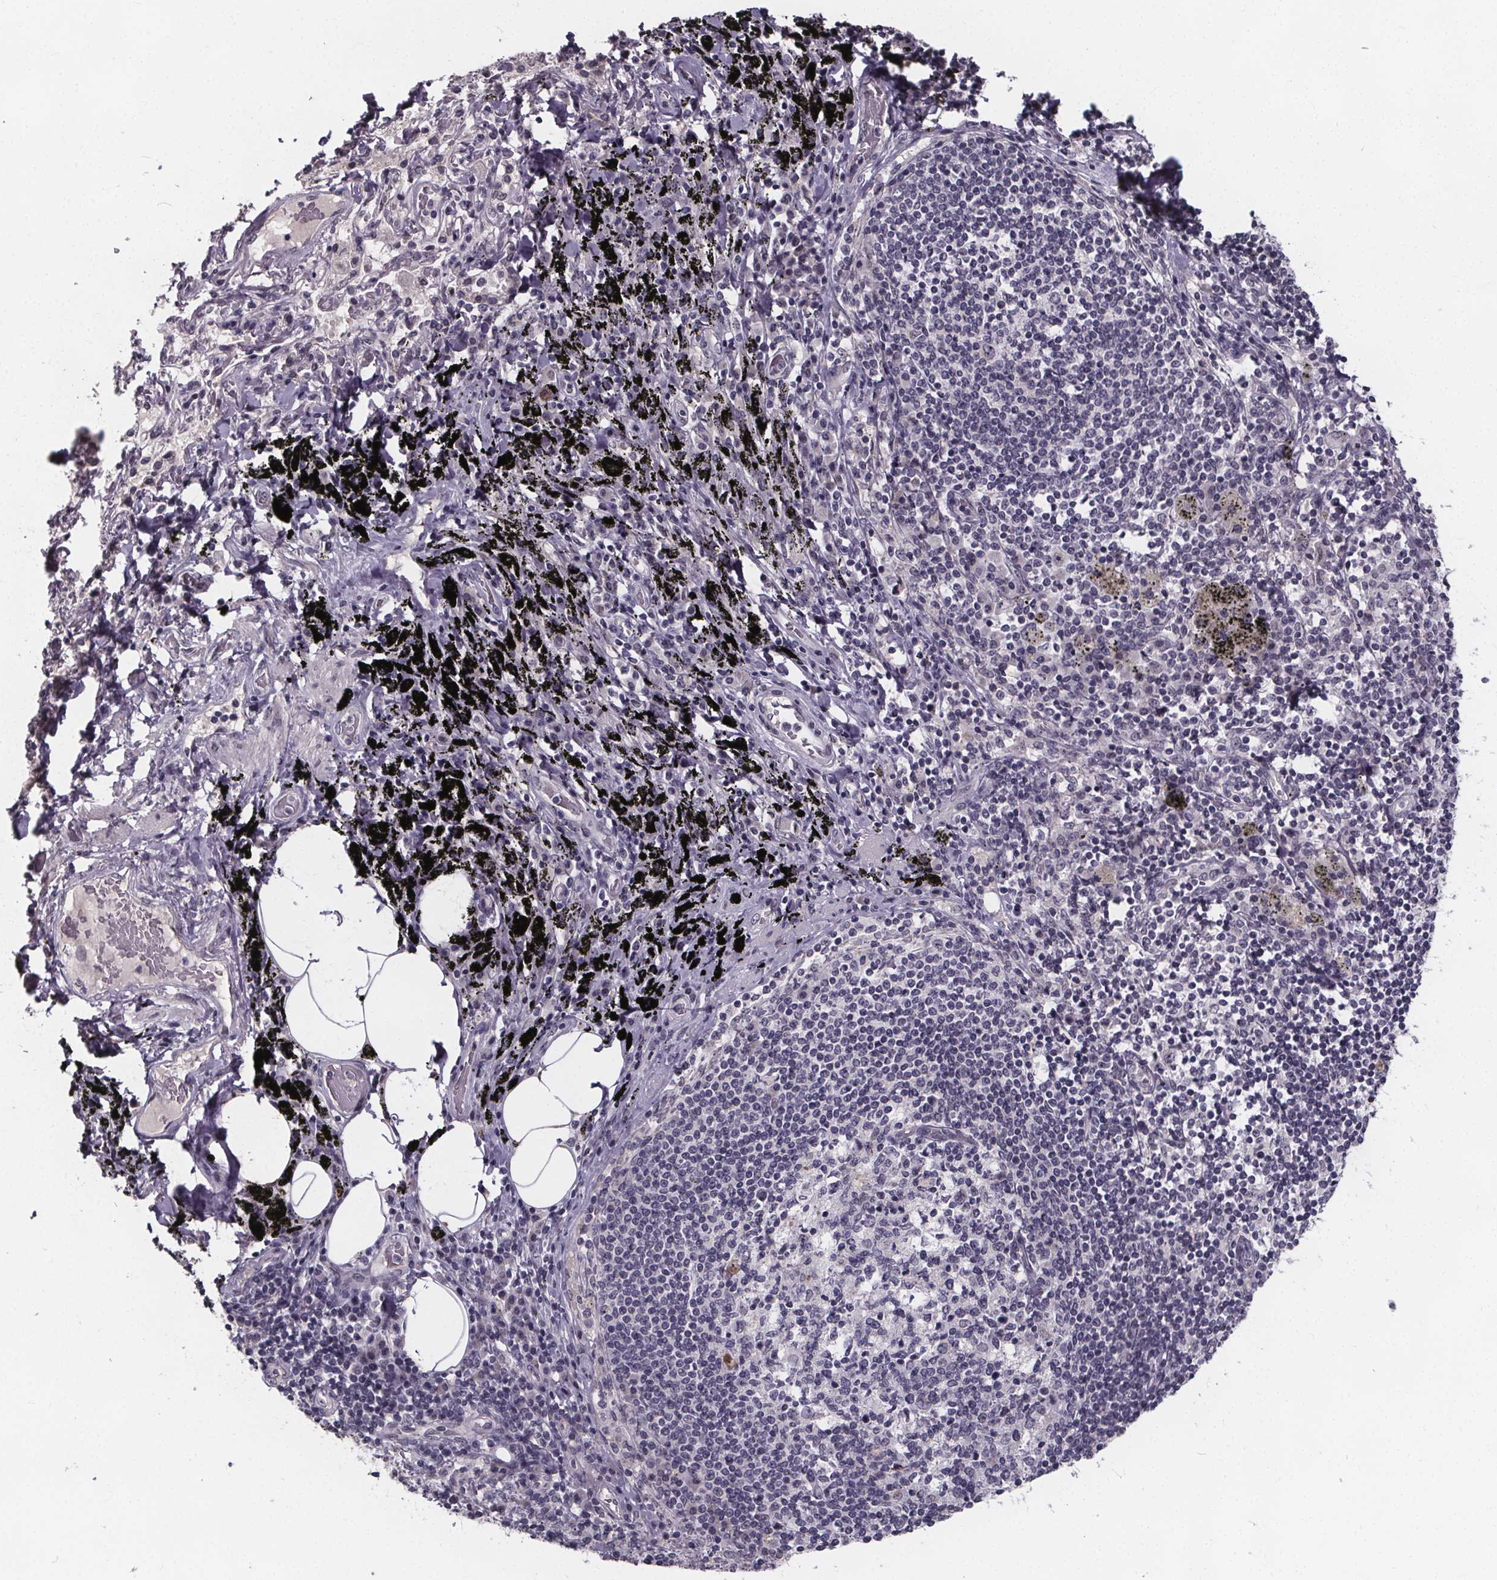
{"staining": {"intensity": "negative", "quantity": "none", "location": "none"}, "tissue": "adipose tissue", "cell_type": "Adipocytes", "image_type": "normal", "snomed": [{"axis": "morphology", "description": "Normal tissue, NOS"}, {"axis": "topography", "description": "Bronchus"}, {"axis": "topography", "description": "Lung"}], "caption": "Image shows no significant protein staining in adipocytes of benign adipose tissue.", "gene": "FAM181B", "patient": {"sex": "female", "age": 57}}